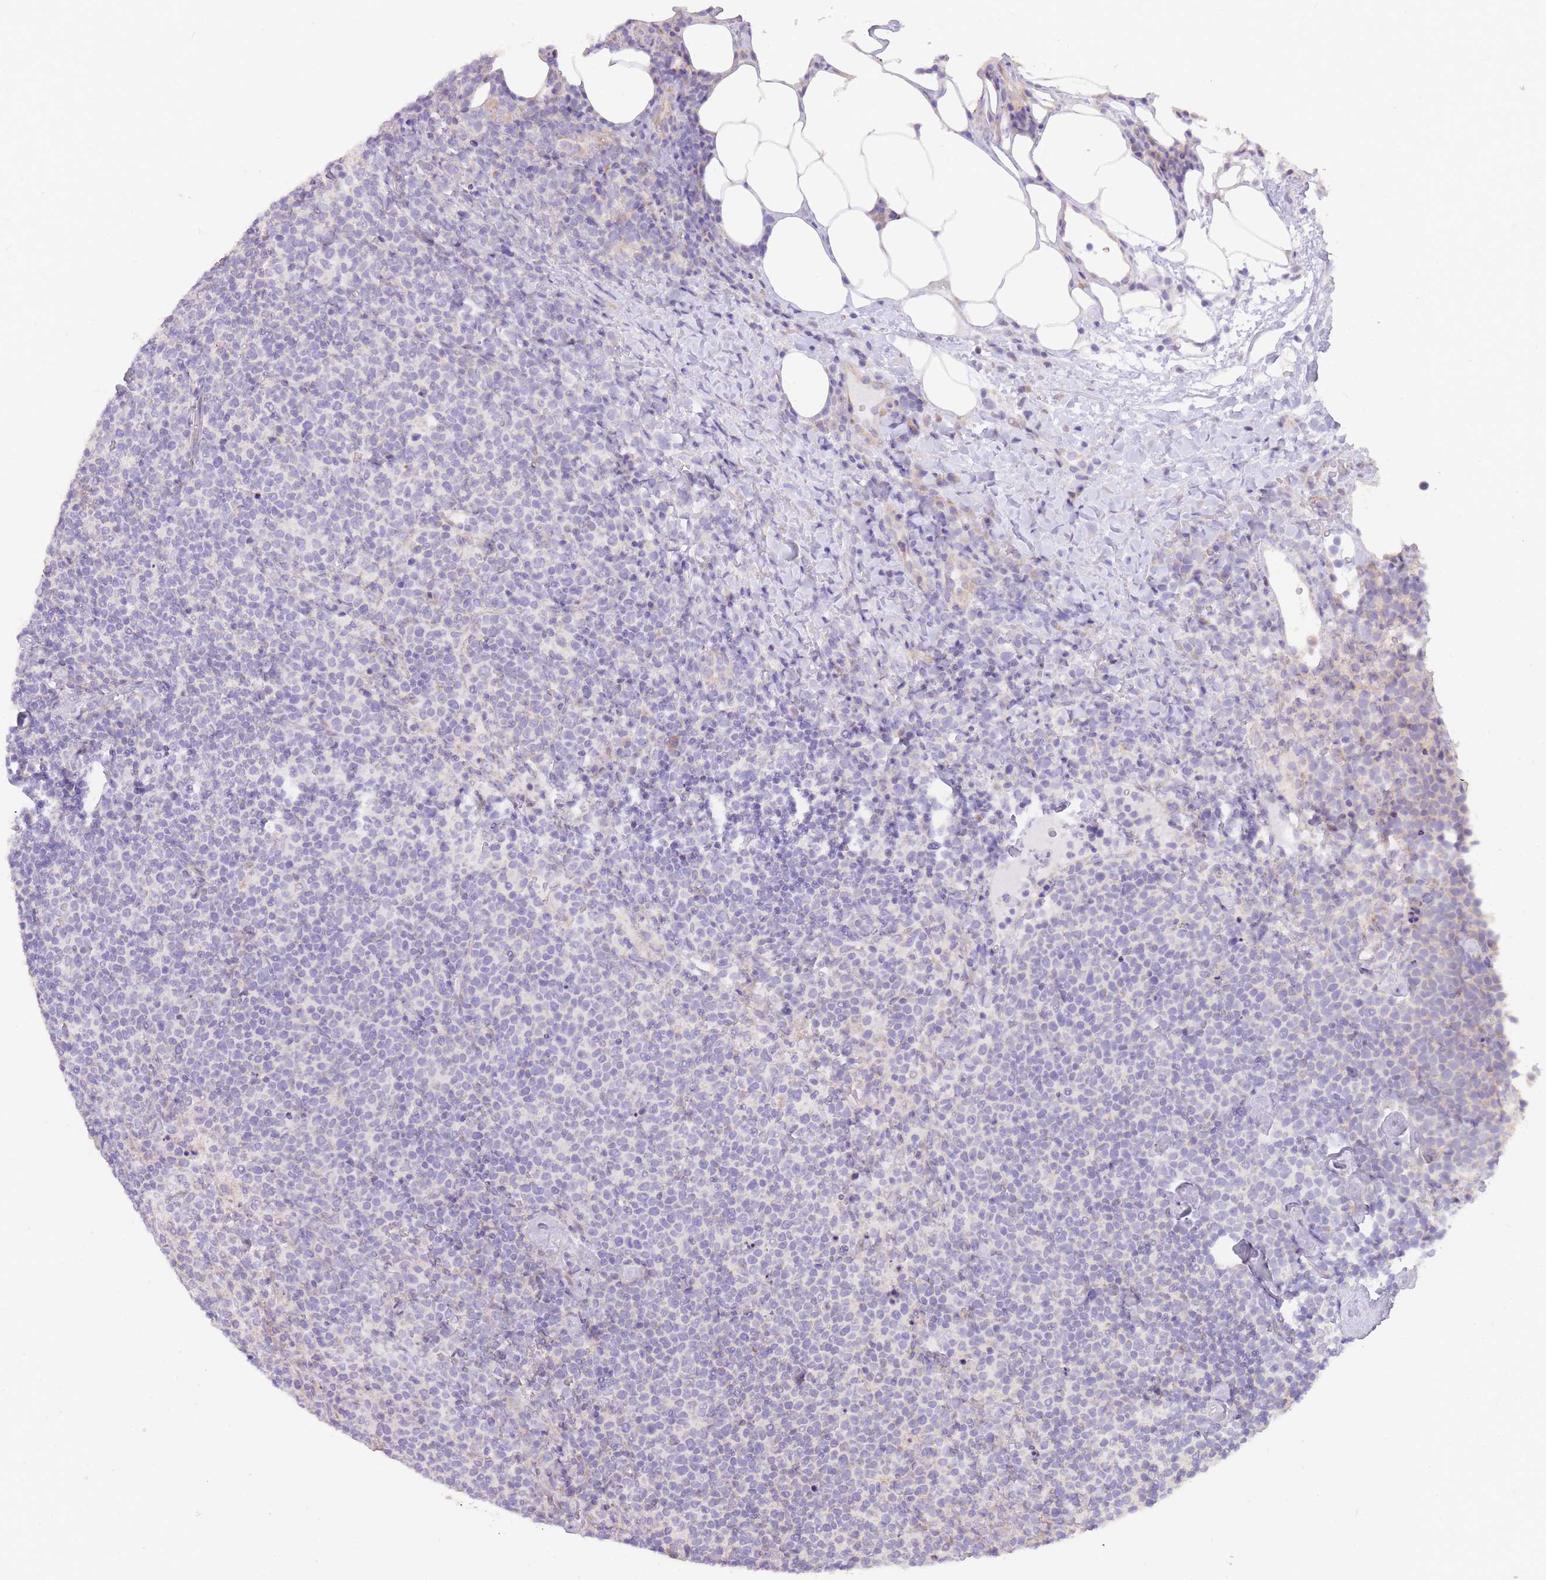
{"staining": {"intensity": "negative", "quantity": "none", "location": "none"}, "tissue": "lymphoma", "cell_type": "Tumor cells", "image_type": "cancer", "snomed": [{"axis": "morphology", "description": "Malignant lymphoma, non-Hodgkin's type, High grade"}, {"axis": "topography", "description": "Lymph node"}], "caption": "This is an IHC histopathology image of human lymphoma. There is no staining in tumor cells.", "gene": "TOPAZ1", "patient": {"sex": "male", "age": 61}}